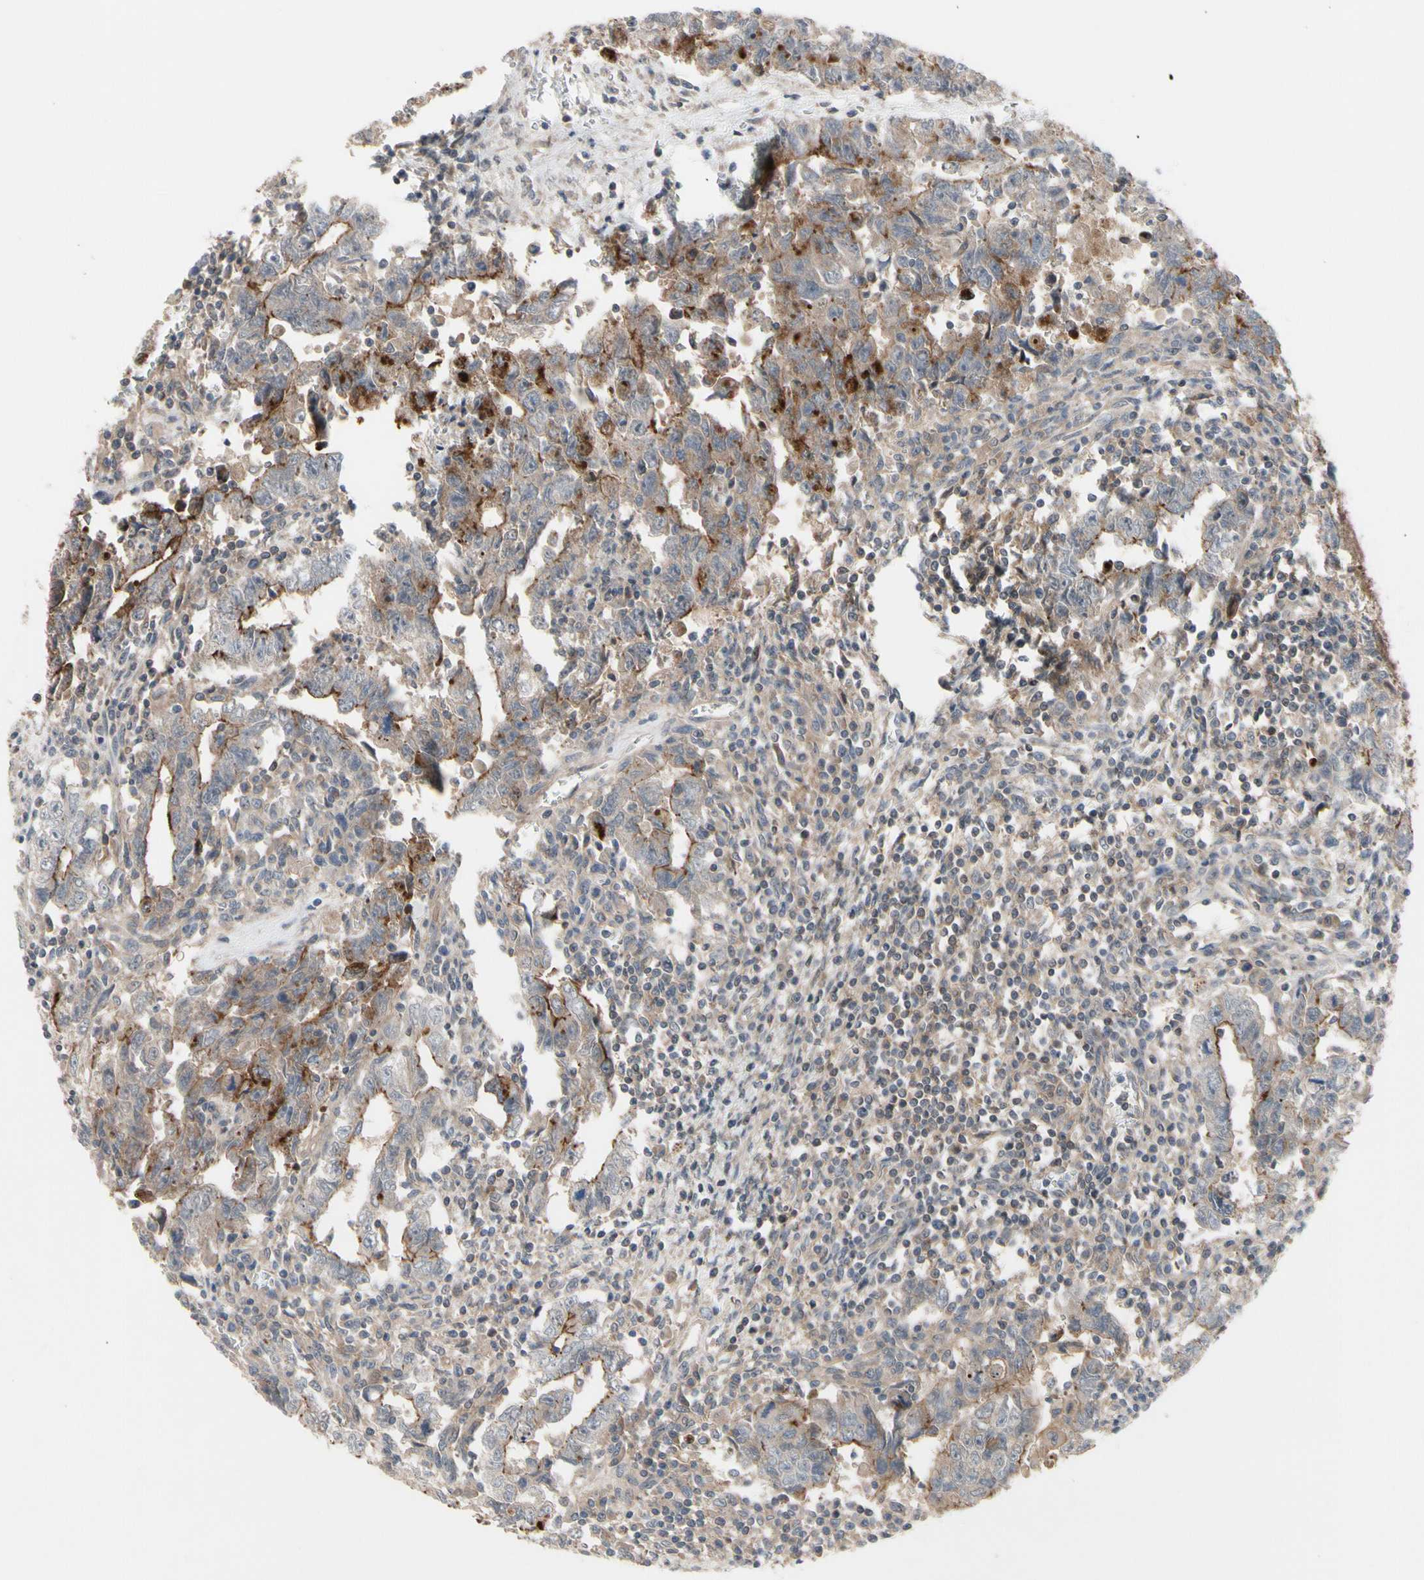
{"staining": {"intensity": "moderate", "quantity": ">75%", "location": "cytoplasmic/membranous"}, "tissue": "testis cancer", "cell_type": "Tumor cells", "image_type": "cancer", "snomed": [{"axis": "morphology", "description": "Carcinoma, Embryonal, NOS"}, {"axis": "topography", "description": "Testis"}], "caption": "Protein analysis of embryonal carcinoma (testis) tissue exhibits moderate cytoplasmic/membranous staining in approximately >75% of tumor cells.", "gene": "OAZ1", "patient": {"sex": "male", "age": 28}}